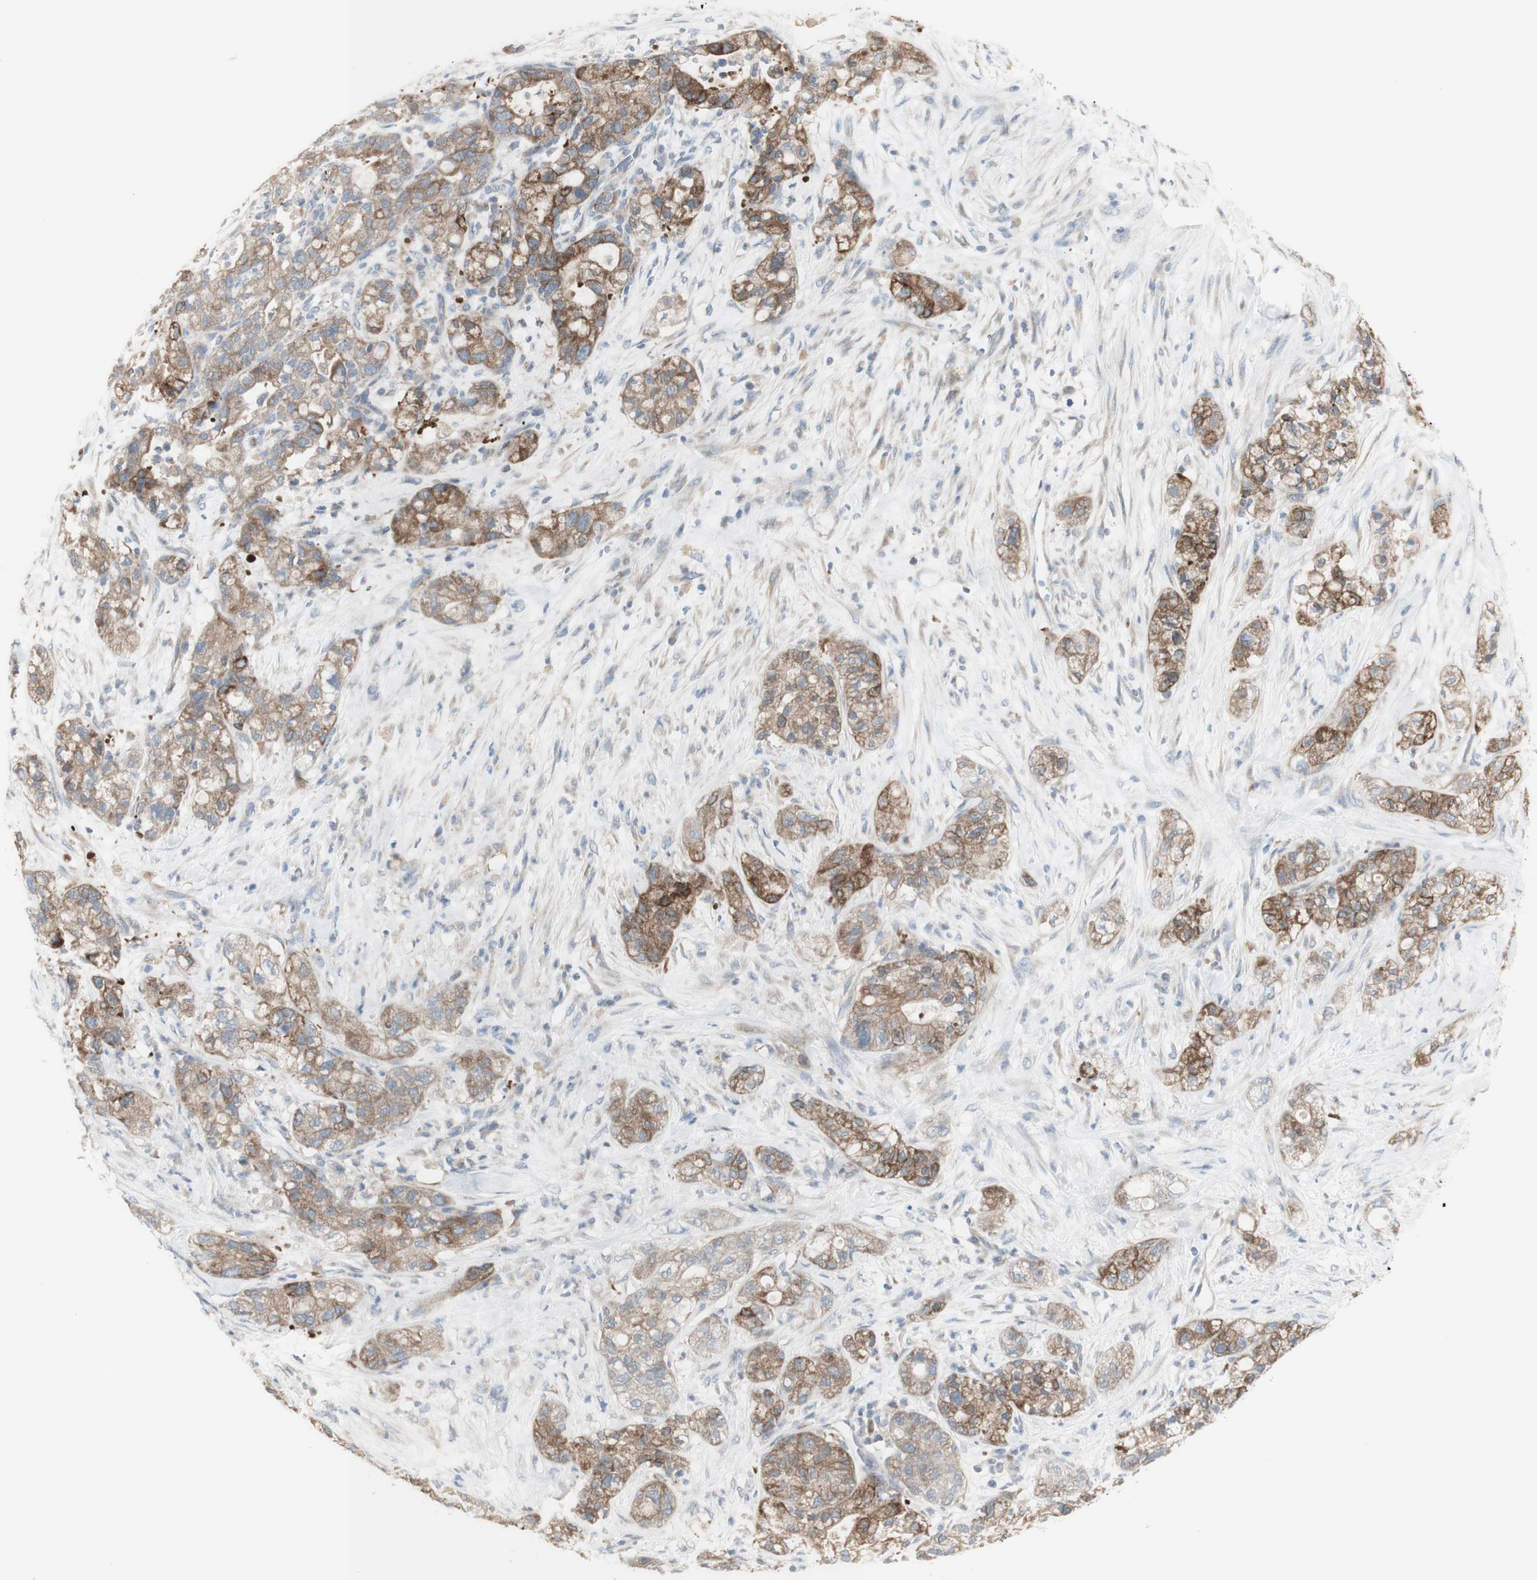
{"staining": {"intensity": "weak", "quantity": "25%-75%", "location": "cytoplasmic/membranous"}, "tissue": "pancreatic cancer", "cell_type": "Tumor cells", "image_type": "cancer", "snomed": [{"axis": "morphology", "description": "Adenocarcinoma, NOS"}, {"axis": "topography", "description": "Pancreas"}], "caption": "Immunohistochemistry (IHC) micrograph of neoplastic tissue: adenocarcinoma (pancreatic) stained using IHC demonstrates low levels of weak protein expression localized specifically in the cytoplasmic/membranous of tumor cells, appearing as a cytoplasmic/membranous brown color.", "gene": "C3orf52", "patient": {"sex": "female", "age": 78}}